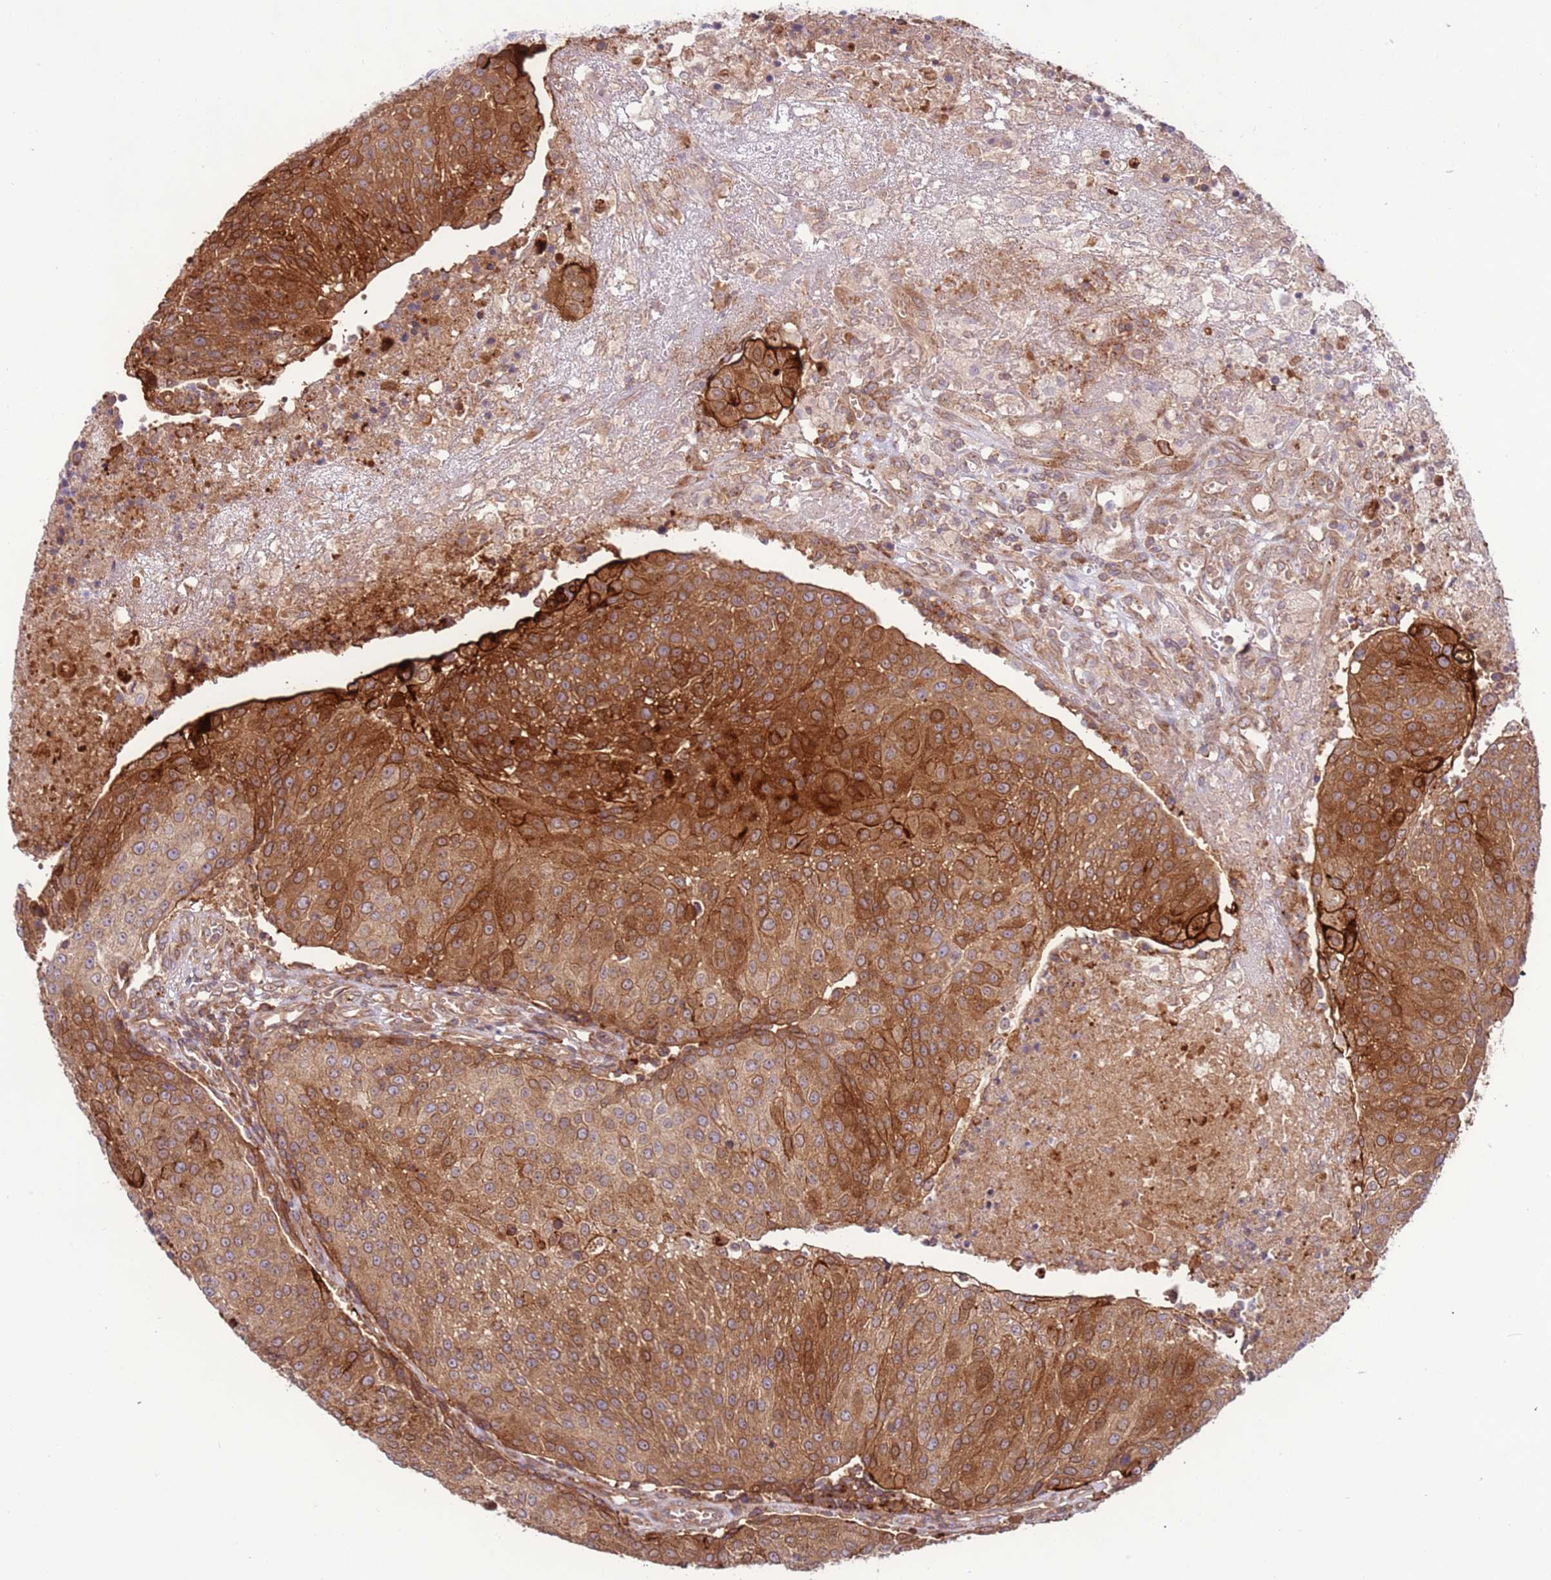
{"staining": {"intensity": "strong", "quantity": ">75%", "location": "cytoplasmic/membranous"}, "tissue": "urothelial cancer", "cell_type": "Tumor cells", "image_type": "cancer", "snomed": [{"axis": "morphology", "description": "Urothelial carcinoma, High grade"}, {"axis": "topography", "description": "Urinary bladder"}], "caption": "IHC (DAB) staining of human urothelial carcinoma (high-grade) reveals strong cytoplasmic/membranous protein positivity in about >75% of tumor cells.", "gene": "DDX19B", "patient": {"sex": "female", "age": 85}}